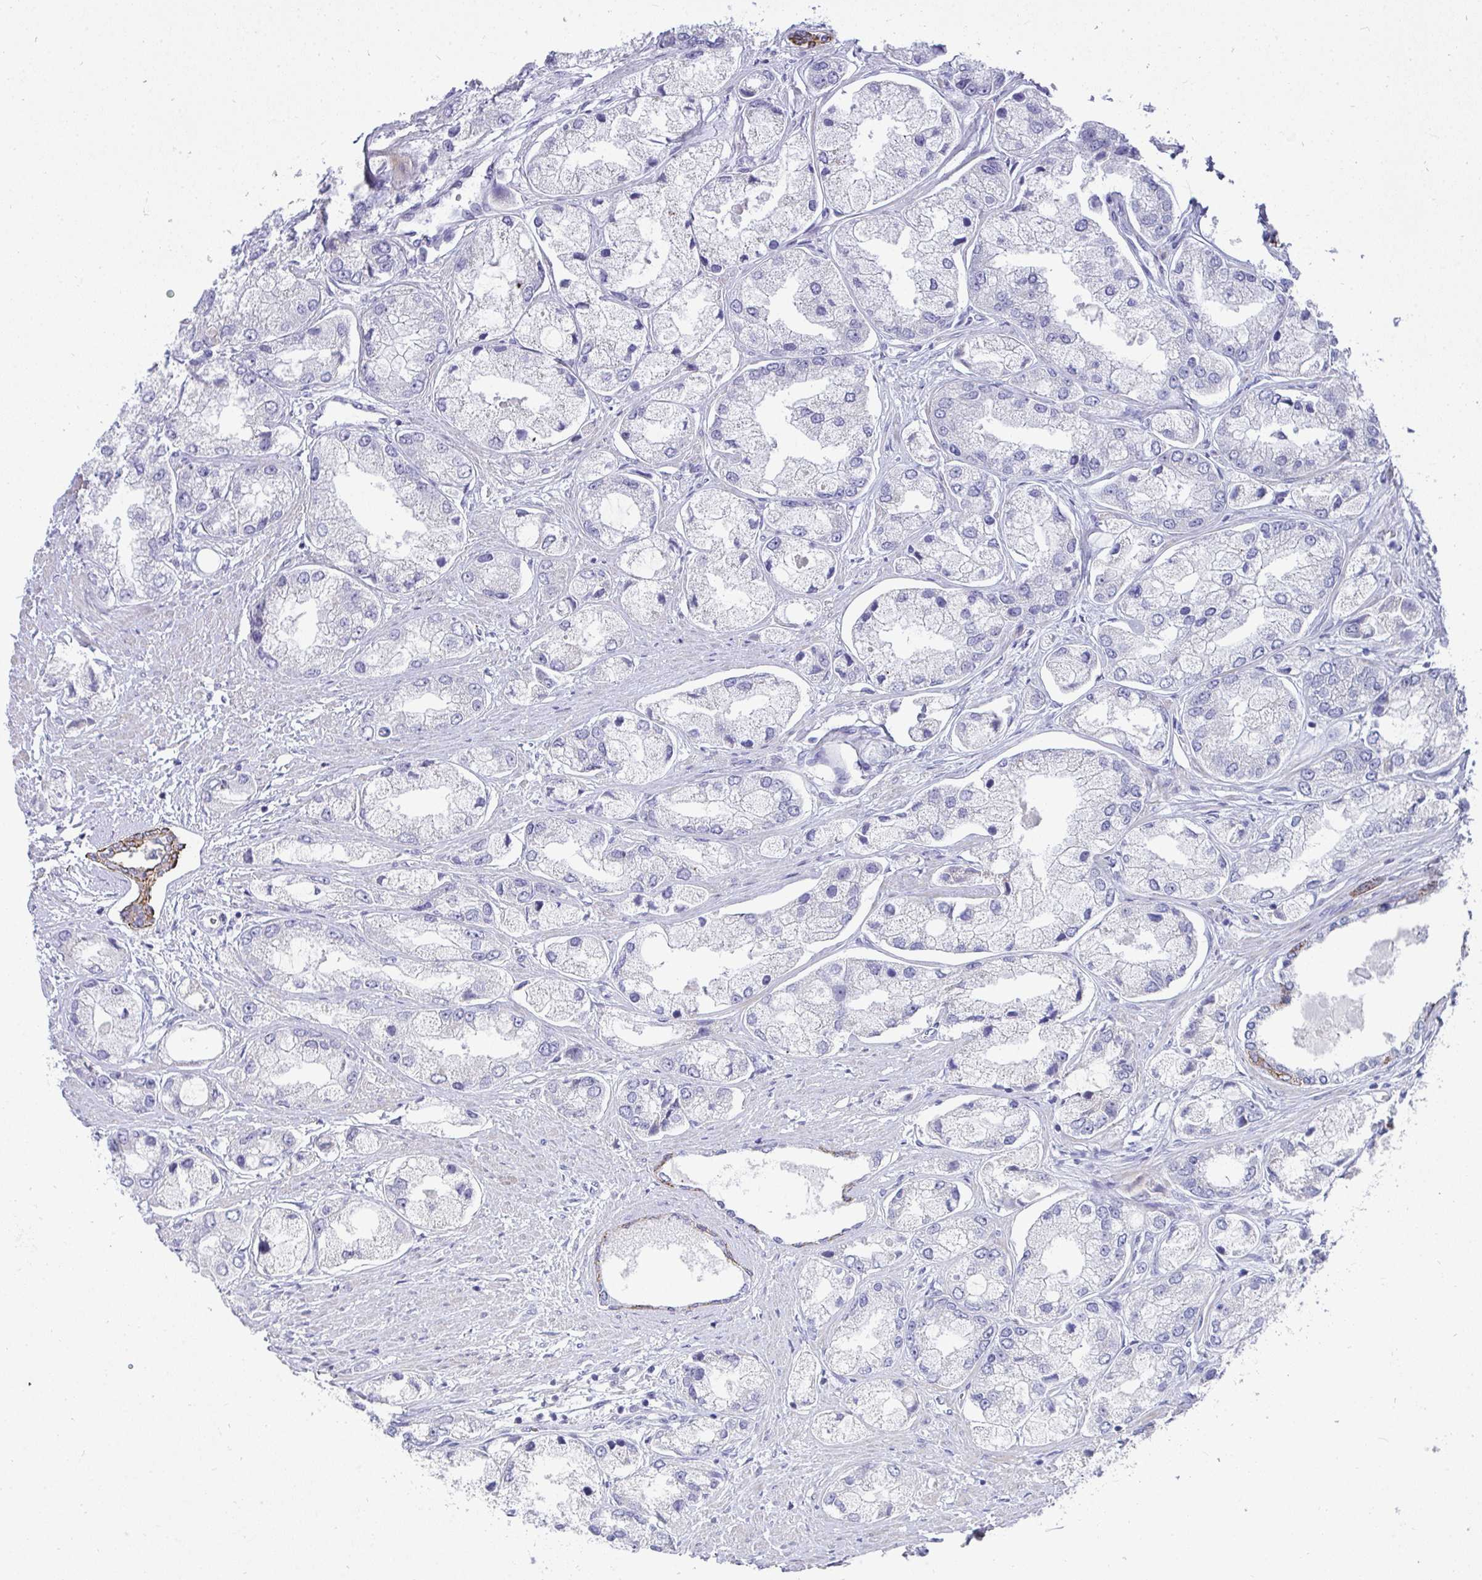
{"staining": {"intensity": "negative", "quantity": "none", "location": "none"}, "tissue": "prostate cancer", "cell_type": "Tumor cells", "image_type": "cancer", "snomed": [{"axis": "morphology", "description": "Adenocarcinoma, Low grade"}, {"axis": "topography", "description": "Prostate"}], "caption": "This histopathology image is of prostate adenocarcinoma (low-grade) stained with immunohistochemistry to label a protein in brown with the nuclei are counter-stained blue. There is no expression in tumor cells. (DAB immunohistochemistry (IHC) visualized using brightfield microscopy, high magnification).", "gene": "AK5", "patient": {"sex": "male", "age": 69}}